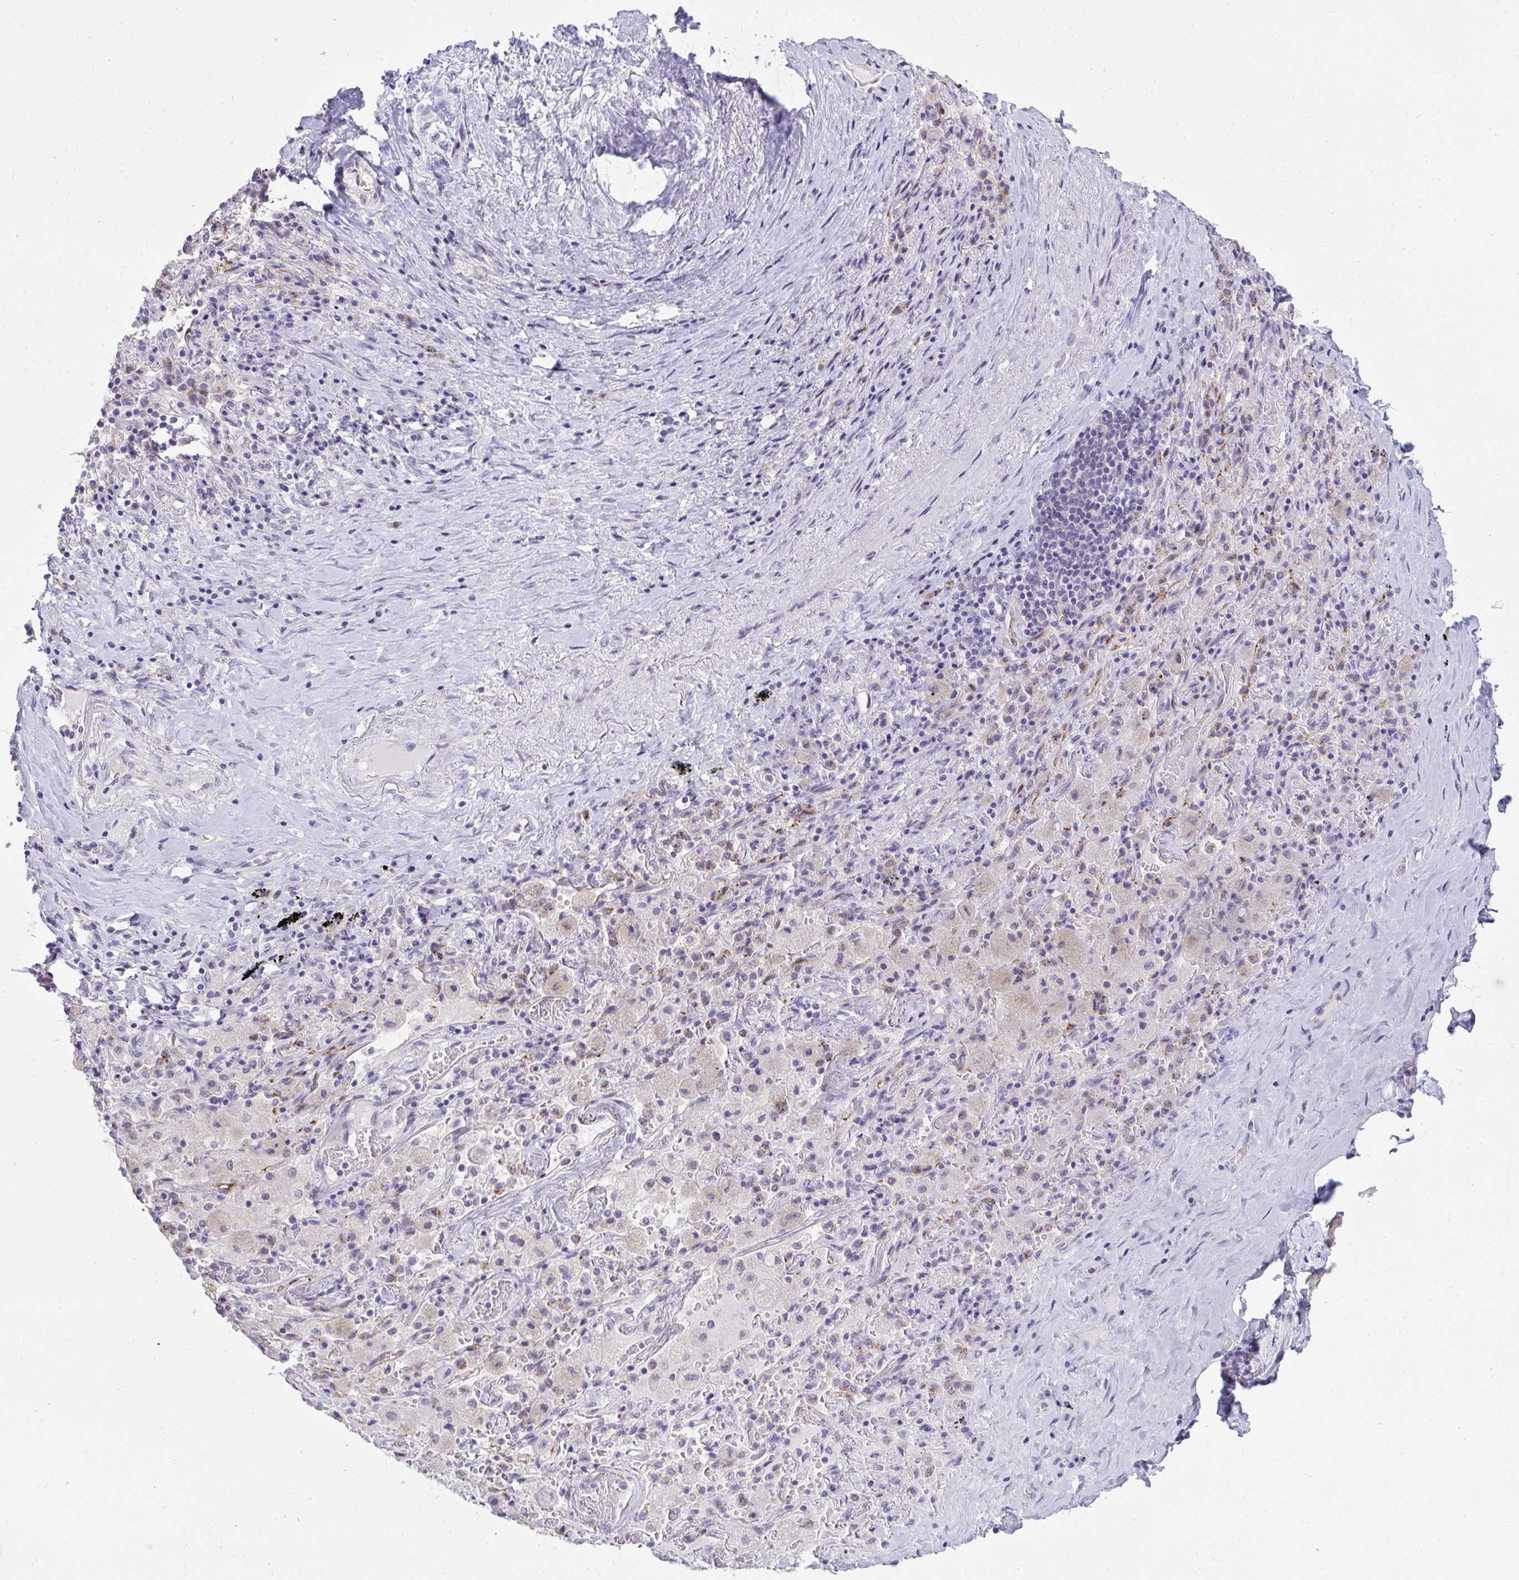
{"staining": {"intensity": "negative", "quantity": "none", "location": "none"}, "tissue": "adipose tissue", "cell_type": "Adipocytes", "image_type": "normal", "snomed": [{"axis": "morphology", "description": "Normal tissue, NOS"}, {"axis": "topography", "description": "Cartilage tissue"}, {"axis": "topography", "description": "Bronchus"}], "caption": "Immunohistochemistry of normal adipose tissue exhibits no staining in adipocytes. (Brightfield microscopy of DAB (3,3'-diaminobenzidine) IHC at high magnification).", "gene": "VGLL3", "patient": {"sex": "male", "age": 64}}